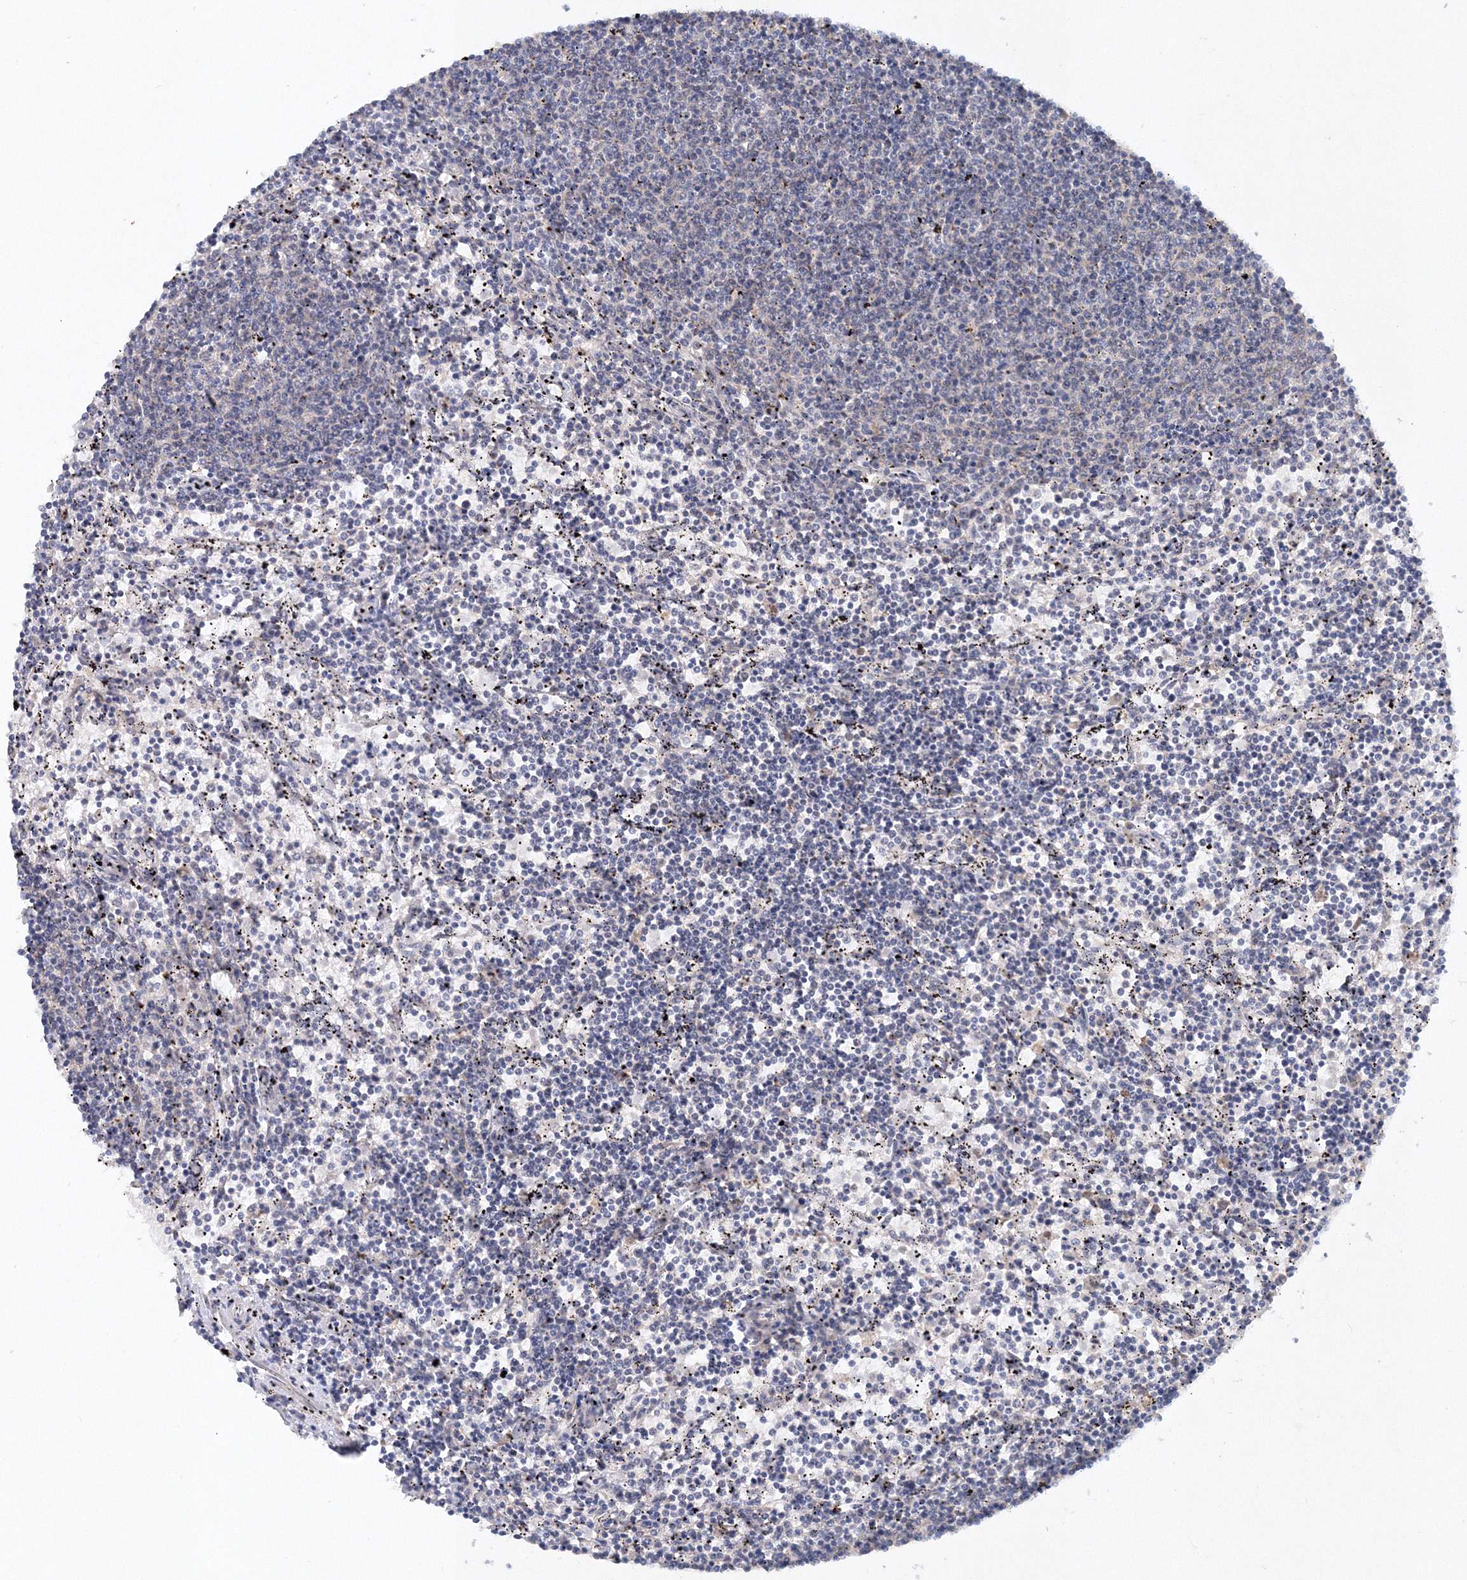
{"staining": {"intensity": "negative", "quantity": "none", "location": "none"}, "tissue": "lymphoma", "cell_type": "Tumor cells", "image_type": "cancer", "snomed": [{"axis": "morphology", "description": "Malignant lymphoma, non-Hodgkin's type, Low grade"}, {"axis": "topography", "description": "Spleen"}], "caption": "The histopathology image shows no significant expression in tumor cells of lymphoma. (Stains: DAB (3,3'-diaminobenzidine) immunohistochemistry with hematoxylin counter stain, Microscopy: brightfield microscopy at high magnification).", "gene": "SH3BP5", "patient": {"sex": "female", "age": 50}}